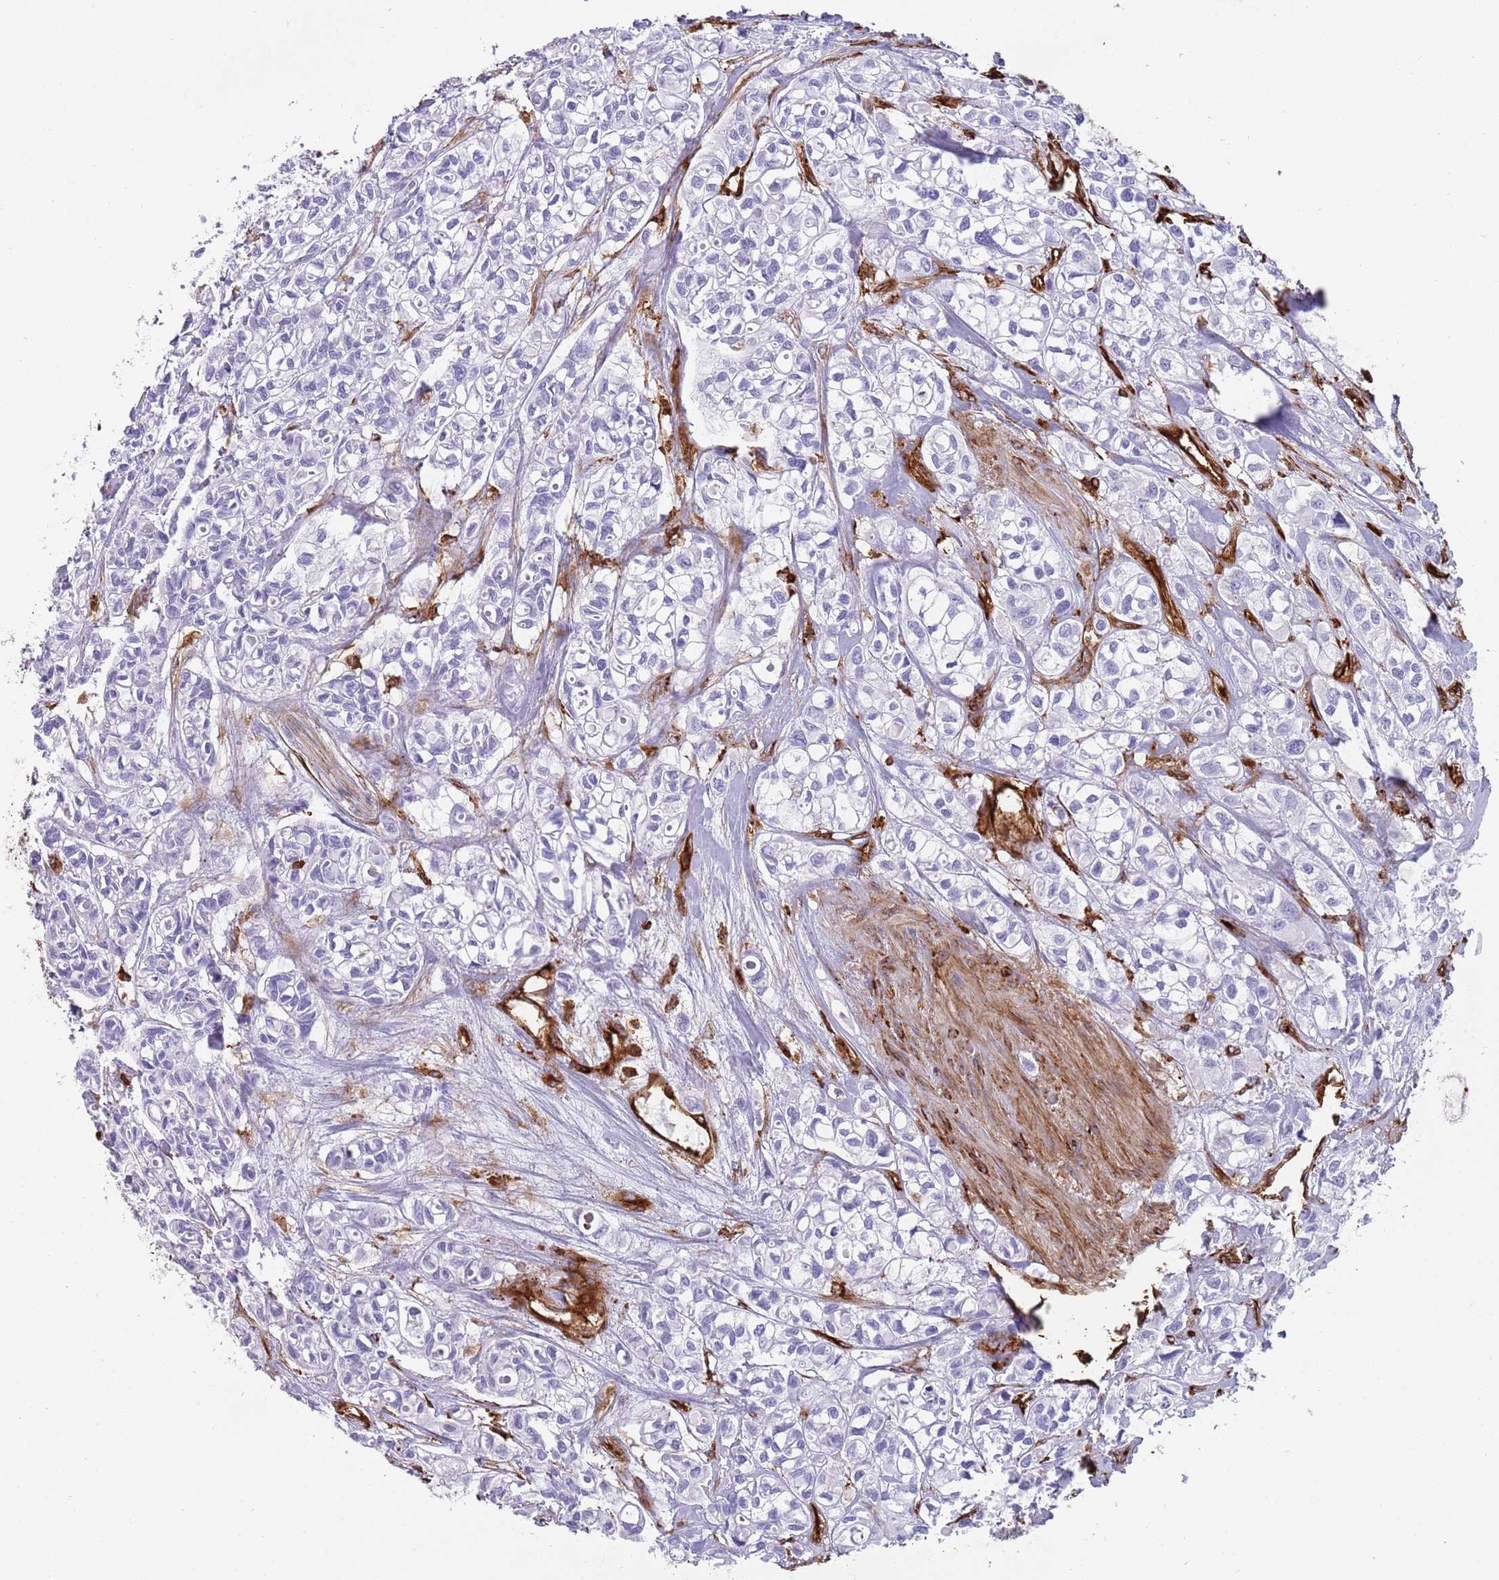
{"staining": {"intensity": "negative", "quantity": "none", "location": "none"}, "tissue": "urothelial cancer", "cell_type": "Tumor cells", "image_type": "cancer", "snomed": [{"axis": "morphology", "description": "Urothelial carcinoma, High grade"}, {"axis": "topography", "description": "Urinary bladder"}], "caption": "Immunohistochemistry image of neoplastic tissue: high-grade urothelial carcinoma stained with DAB (3,3'-diaminobenzidine) demonstrates no significant protein staining in tumor cells.", "gene": "KBTBD7", "patient": {"sex": "male", "age": 67}}